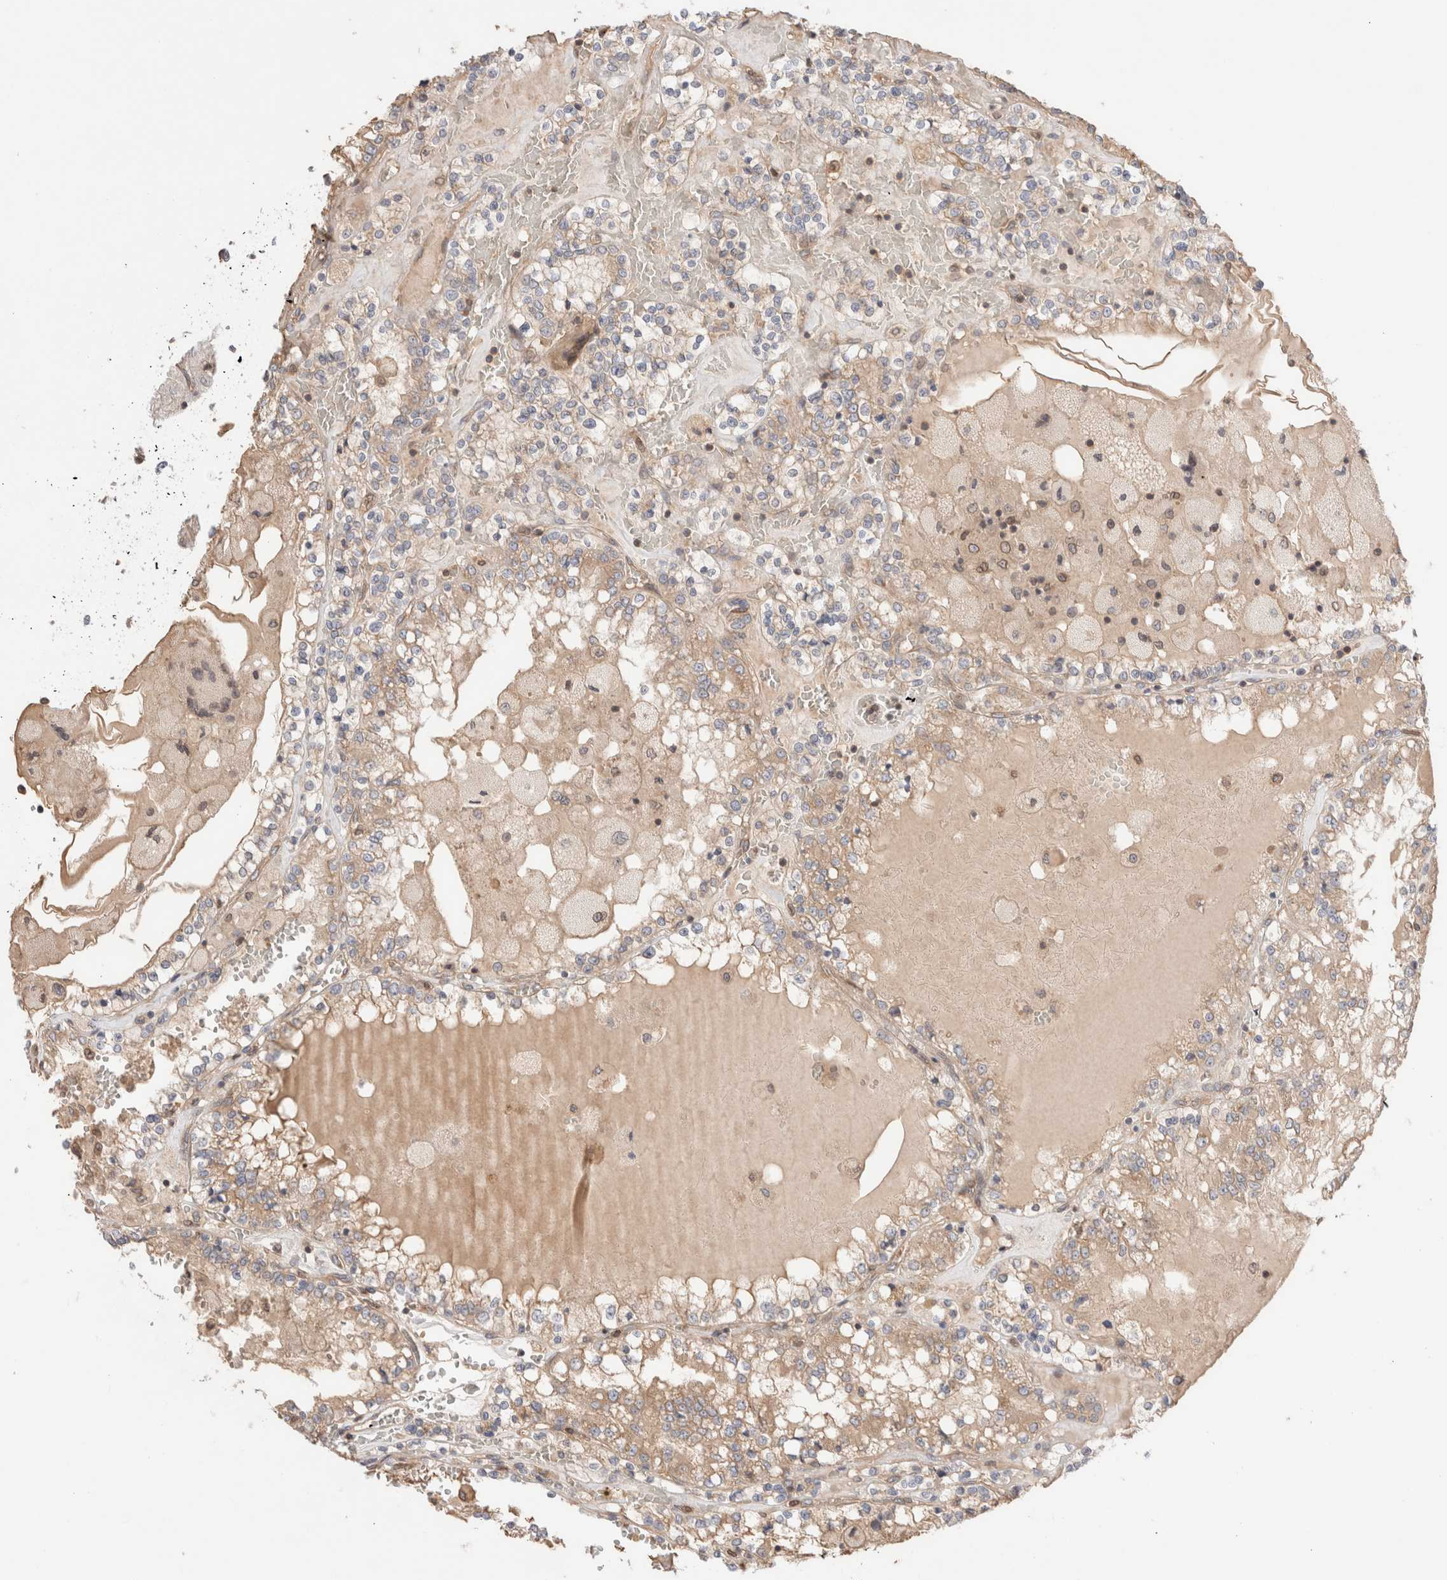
{"staining": {"intensity": "weak", "quantity": ">75%", "location": "cytoplasmic/membranous"}, "tissue": "renal cancer", "cell_type": "Tumor cells", "image_type": "cancer", "snomed": [{"axis": "morphology", "description": "Adenocarcinoma, NOS"}, {"axis": "topography", "description": "Kidney"}], "caption": "Weak cytoplasmic/membranous positivity is present in approximately >75% of tumor cells in renal cancer (adenocarcinoma).", "gene": "SIKE1", "patient": {"sex": "female", "age": 56}}